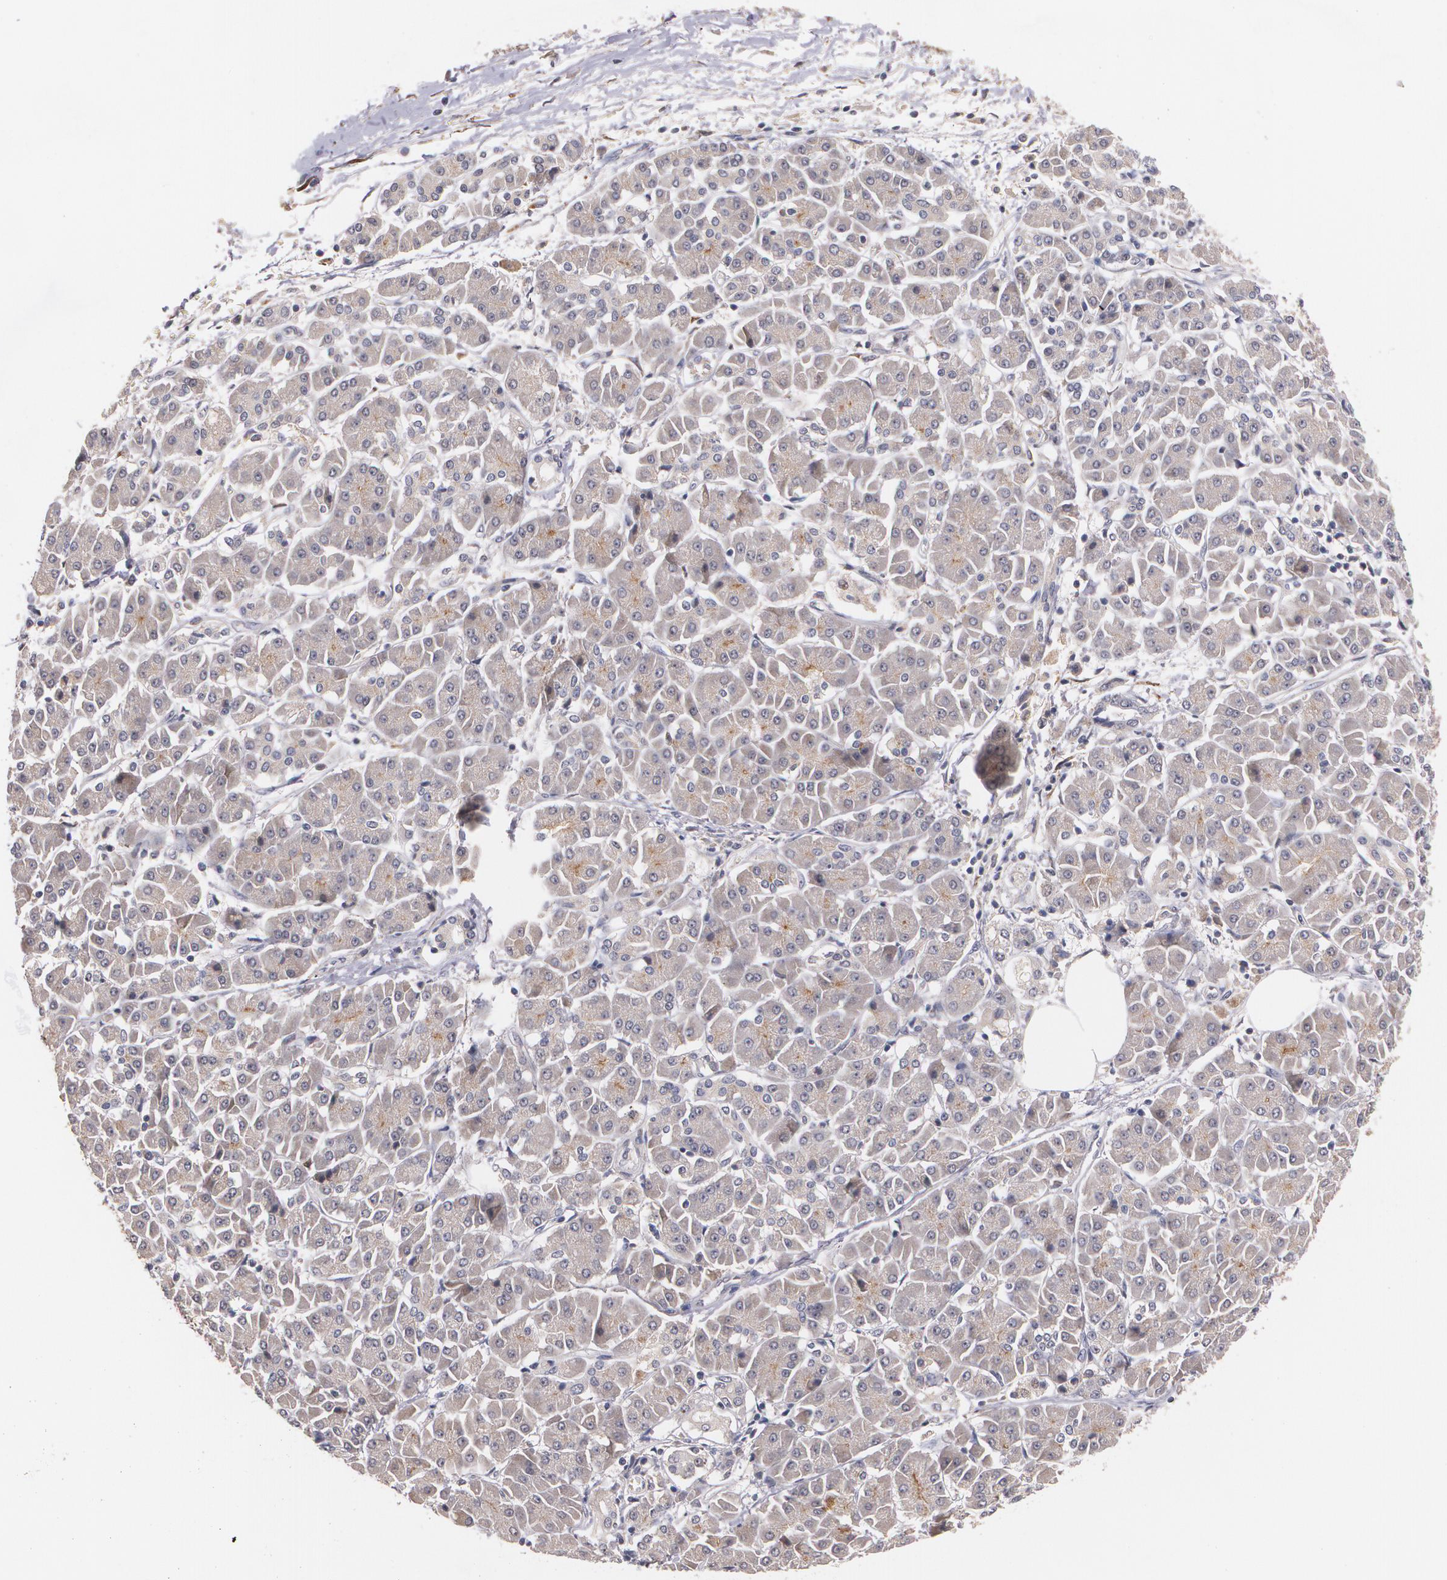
{"staining": {"intensity": "weak", "quantity": "<25%", "location": "cytoplasmic/membranous"}, "tissue": "pancreatic cancer", "cell_type": "Tumor cells", "image_type": "cancer", "snomed": [{"axis": "morphology", "description": "Adenocarcinoma, NOS"}, {"axis": "topography", "description": "Pancreas"}], "caption": "Human adenocarcinoma (pancreatic) stained for a protein using IHC displays no expression in tumor cells.", "gene": "IFNGR2", "patient": {"sex": "female", "age": 57}}